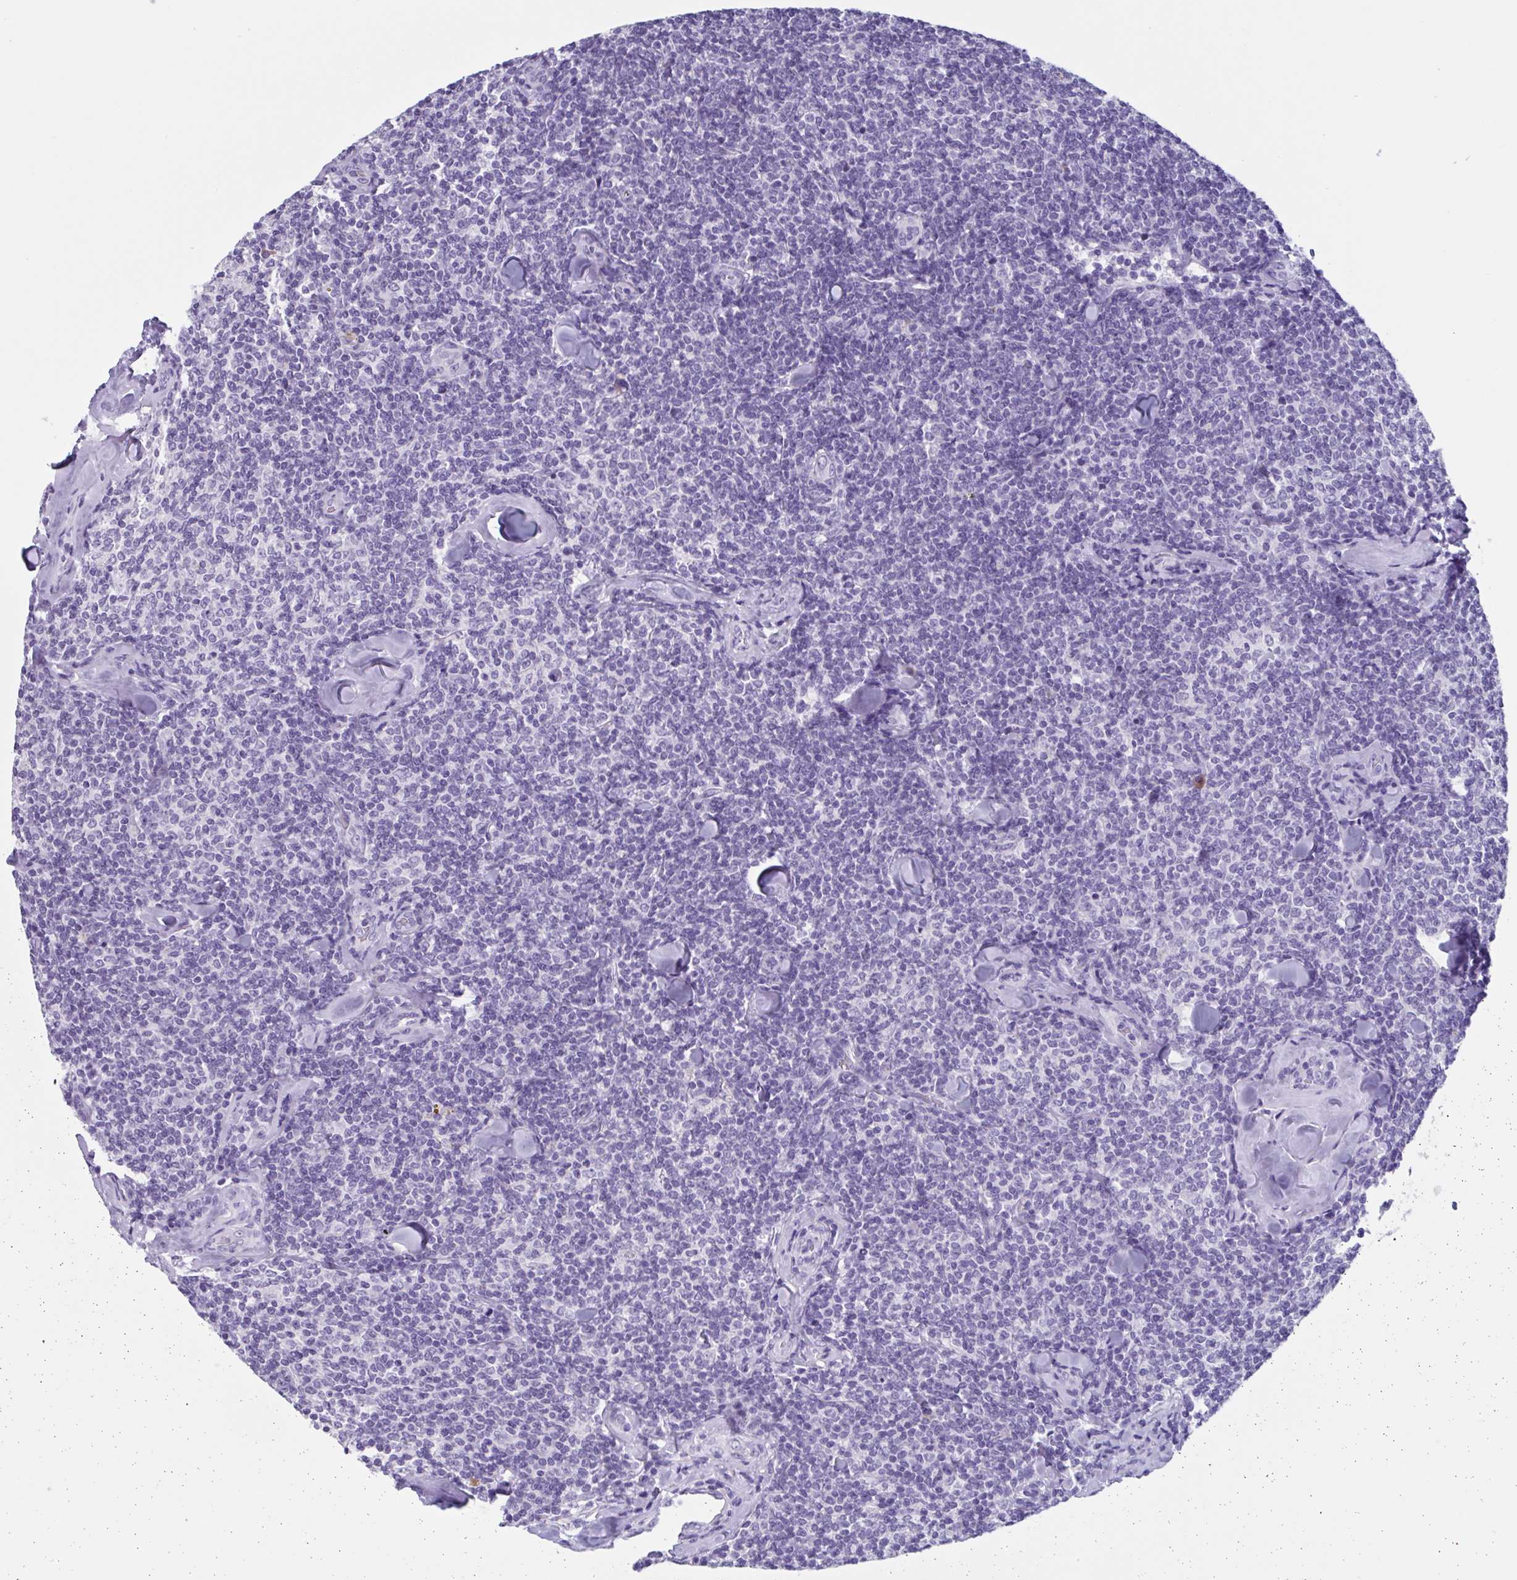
{"staining": {"intensity": "negative", "quantity": "none", "location": "none"}, "tissue": "lymphoma", "cell_type": "Tumor cells", "image_type": "cancer", "snomed": [{"axis": "morphology", "description": "Malignant lymphoma, non-Hodgkin's type, Low grade"}, {"axis": "topography", "description": "Lymph node"}], "caption": "There is no significant positivity in tumor cells of lymphoma.", "gene": "USP35", "patient": {"sex": "female", "age": 56}}